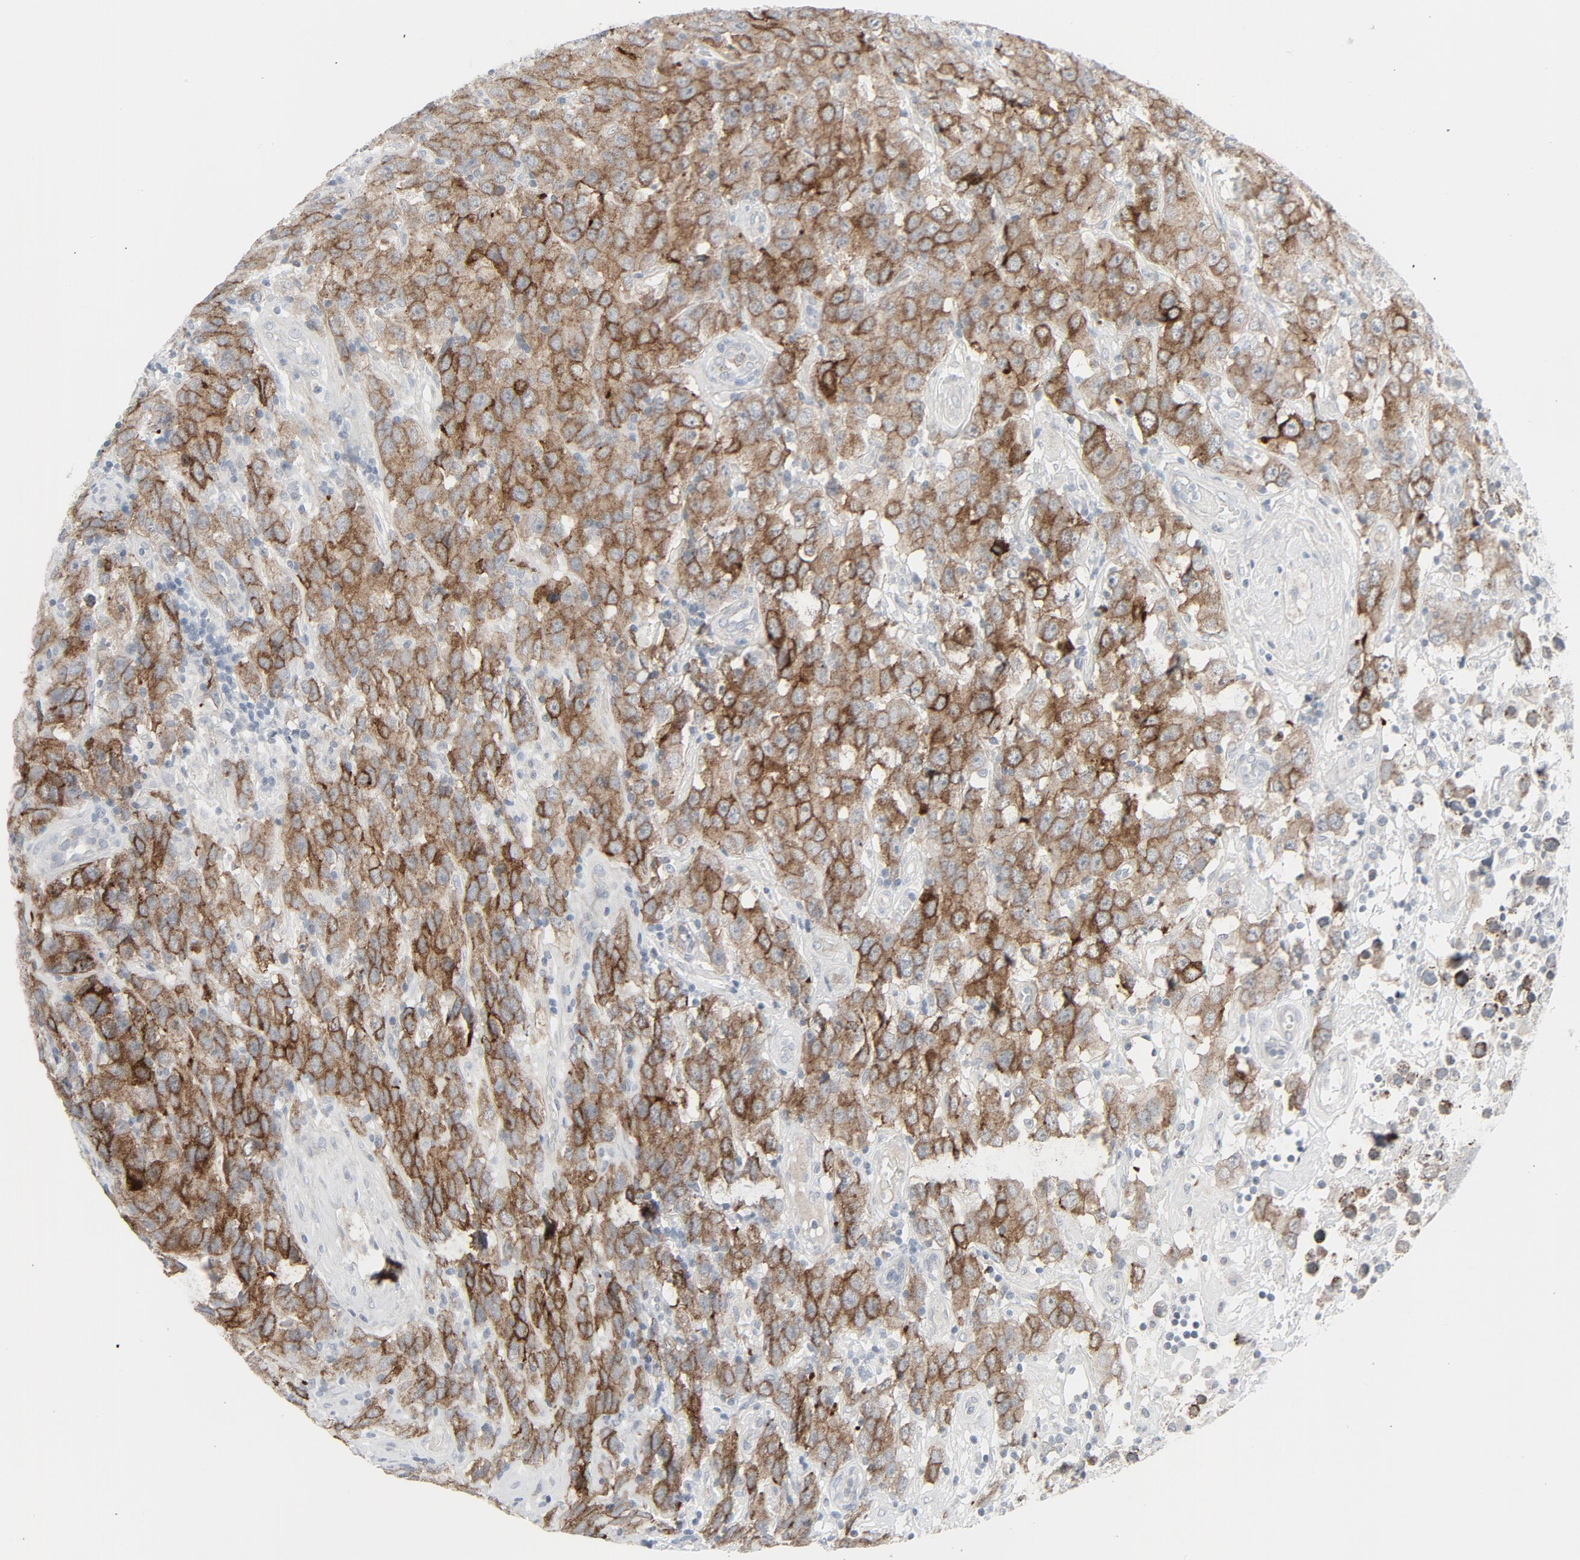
{"staining": {"intensity": "strong", "quantity": ">75%", "location": "cytoplasmic/membranous"}, "tissue": "testis cancer", "cell_type": "Tumor cells", "image_type": "cancer", "snomed": [{"axis": "morphology", "description": "Seminoma, NOS"}, {"axis": "topography", "description": "Testis"}], "caption": "Protein staining of testis cancer (seminoma) tissue displays strong cytoplasmic/membranous expression in approximately >75% of tumor cells. (IHC, brightfield microscopy, high magnification).", "gene": "FGFR3", "patient": {"sex": "male", "age": 52}}